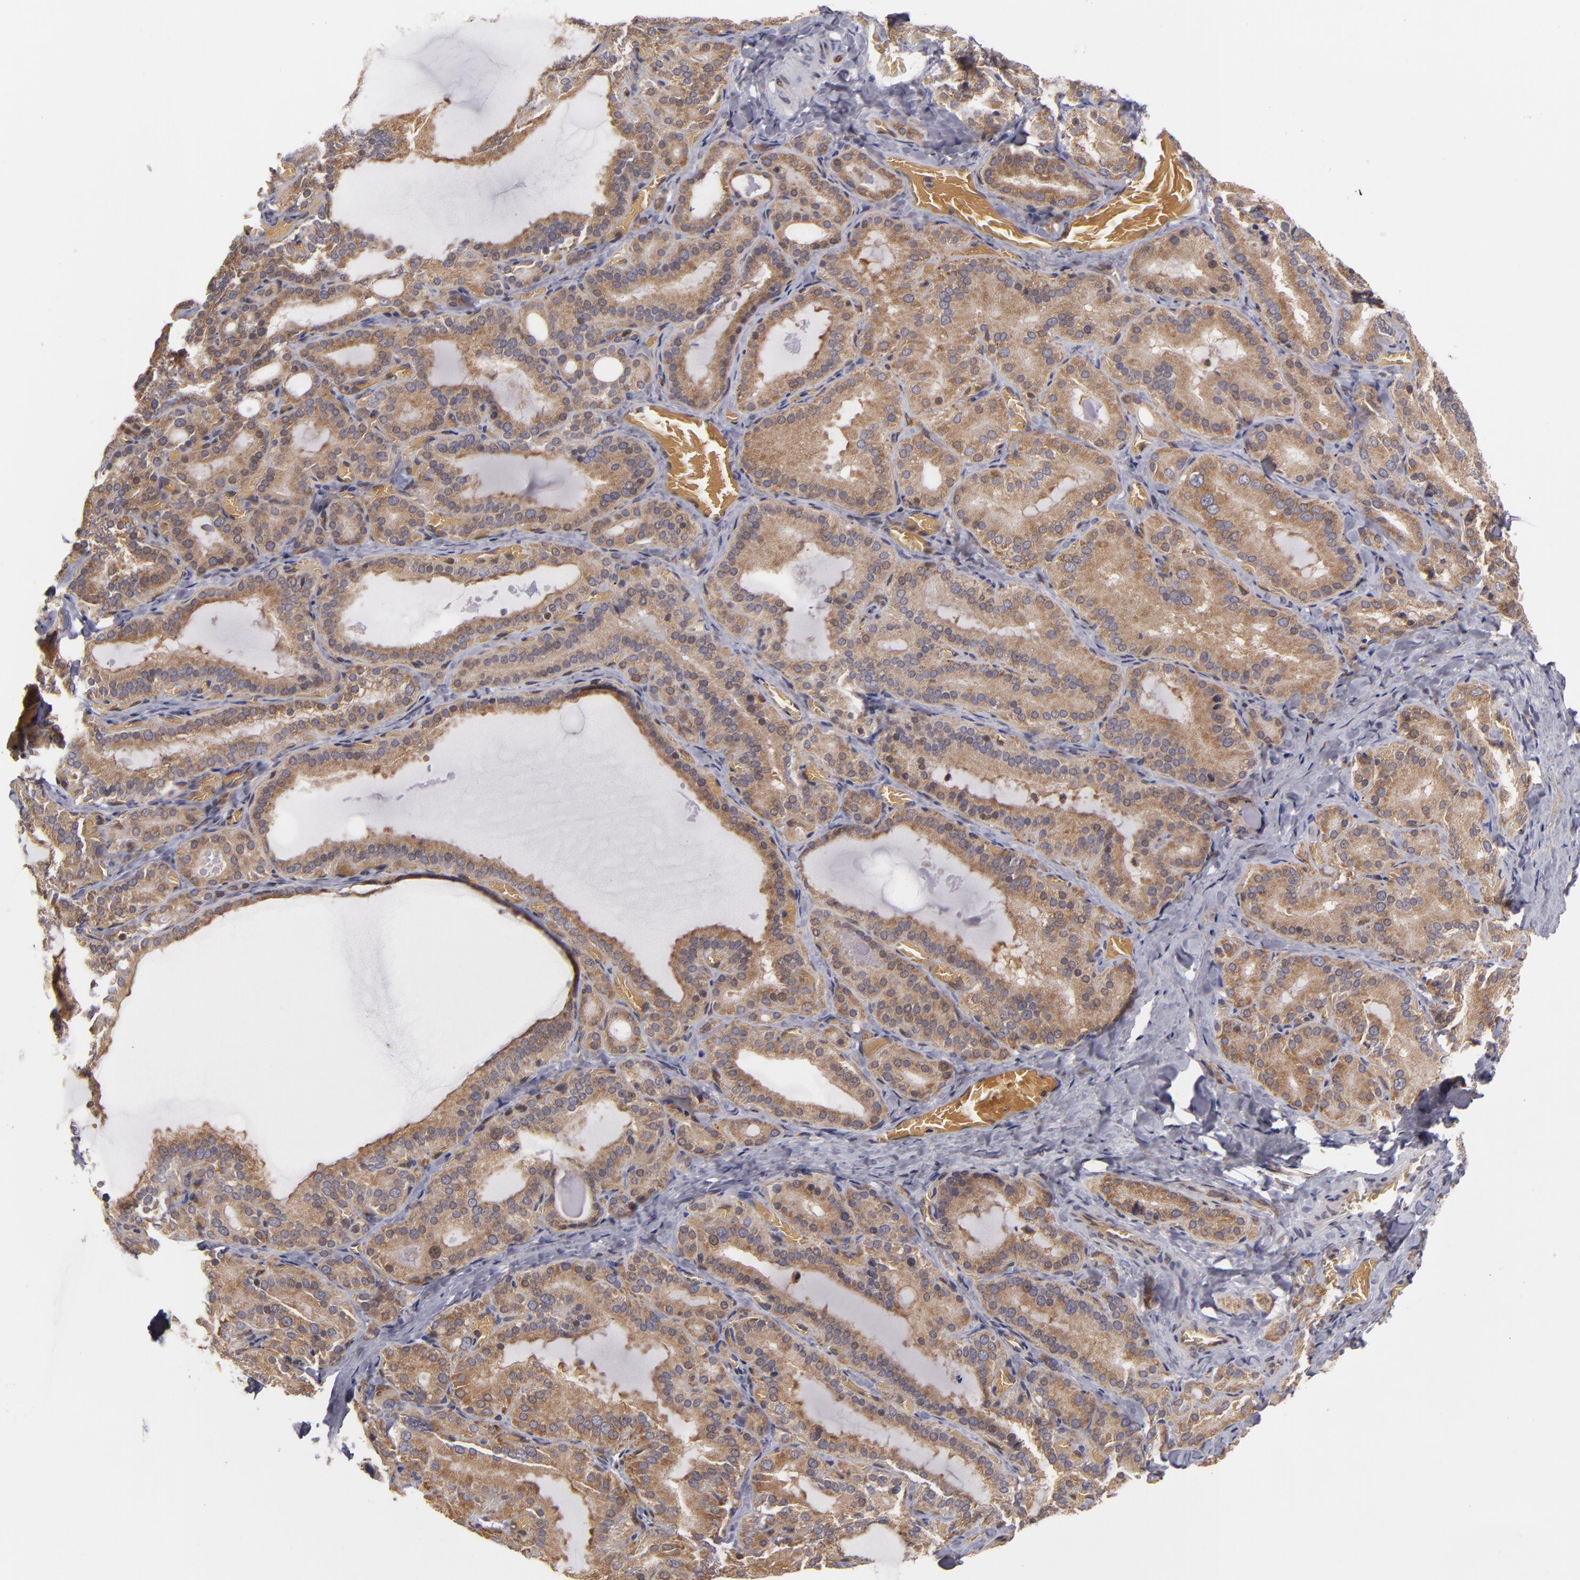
{"staining": {"intensity": "moderate", "quantity": ">75%", "location": "cytoplasmic/membranous"}, "tissue": "thyroid gland", "cell_type": "Glandular cells", "image_type": "normal", "snomed": [{"axis": "morphology", "description": "Normal tissue, NOS"}, {"axis": "topography", "description": "Thyroid gland"}], "caption": "The image demonstrates staining of unremarkable thyroid gland, revealing moderate cytoplasmic/membranous protein staining (brown color) within glandular cells. (Stains: DAB in brown, nuclei in blue, Microscopy: brightfield microscopy at high magnification).", "gene": "CASP1", "patient": {"sex": "female", "age": 33}}